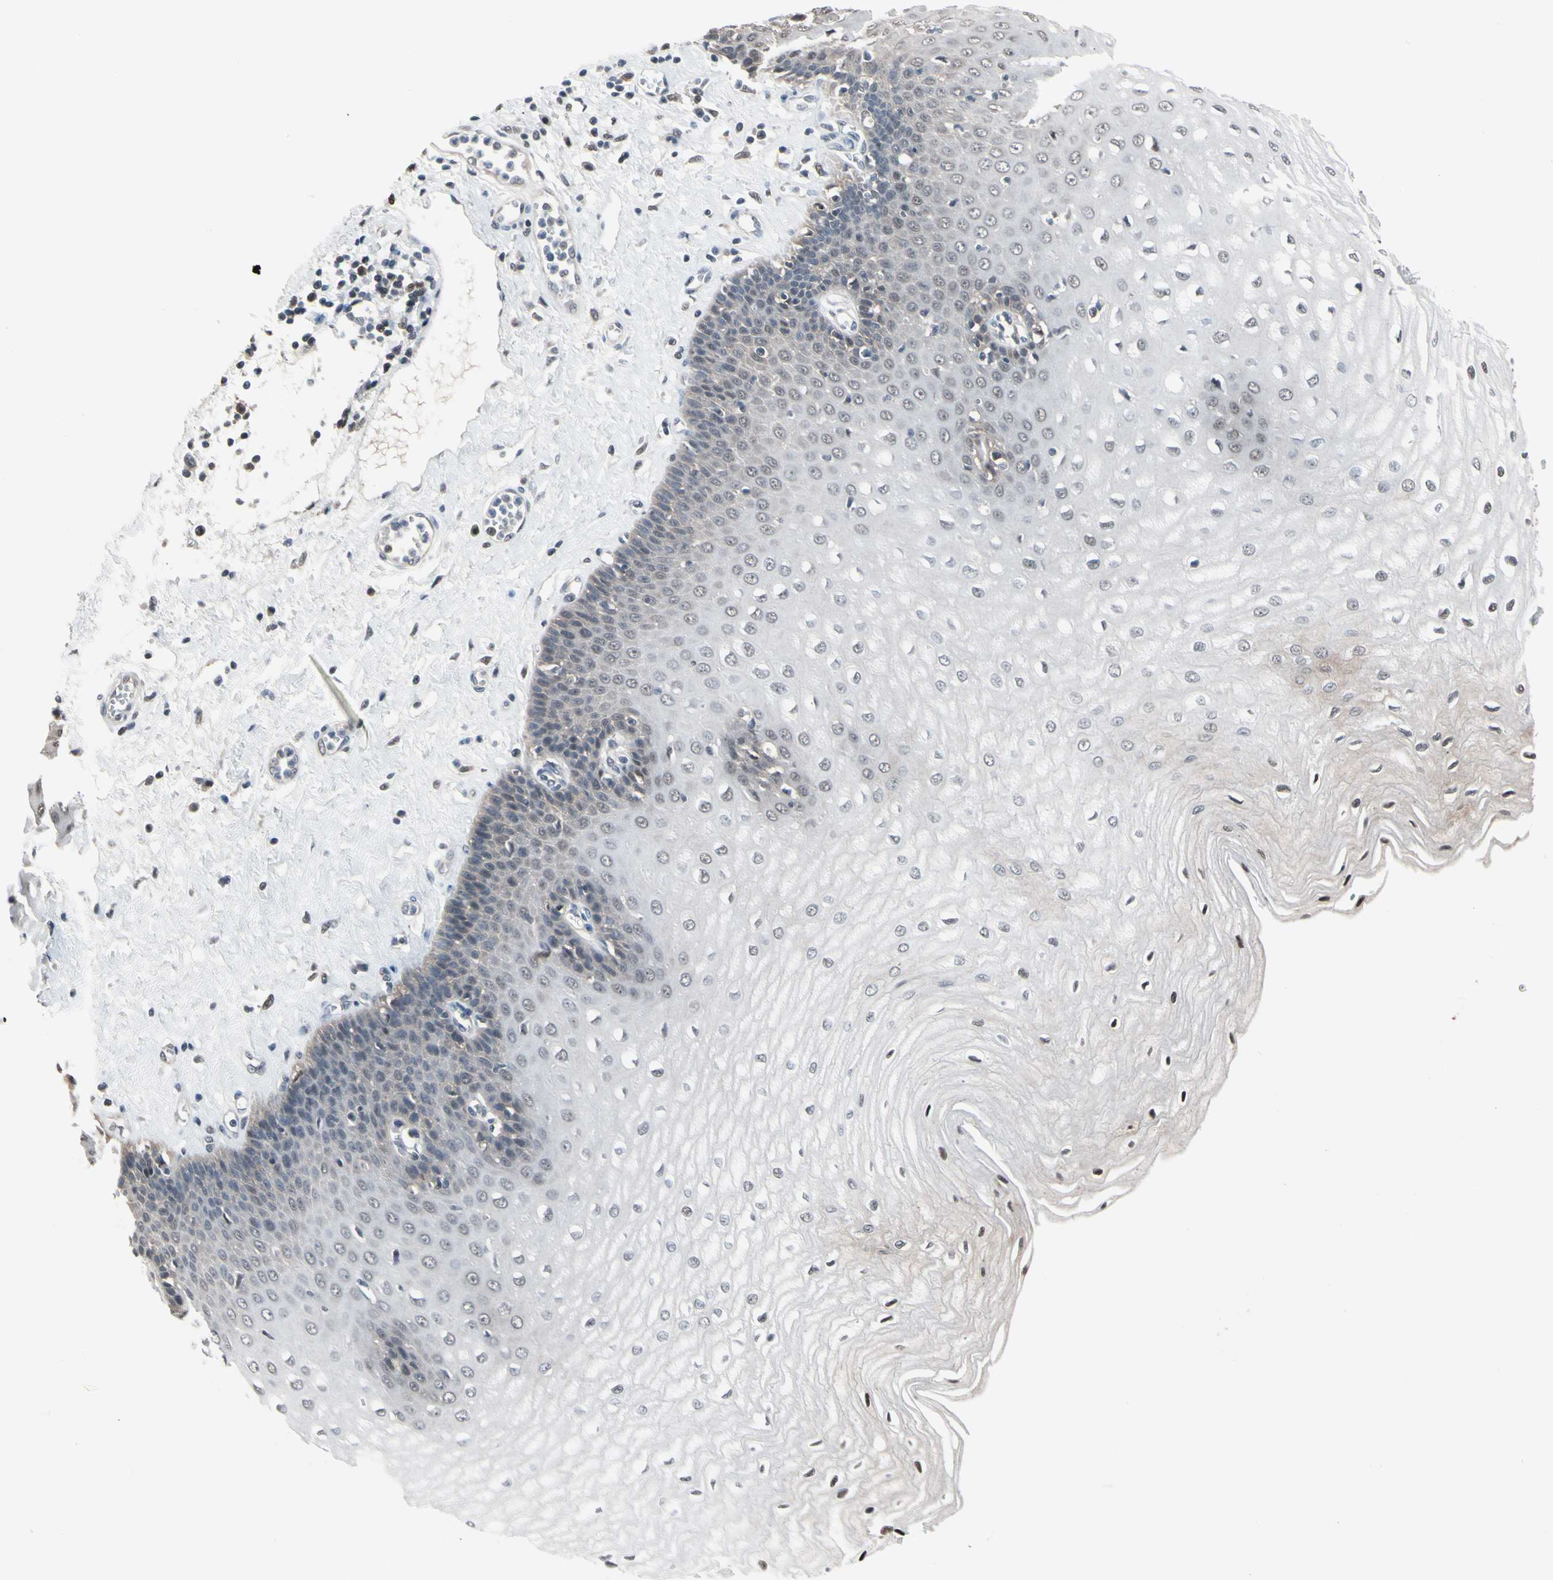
{"staining": {"intensity": "weak", "quantity": "25%-75%", "location": "cytoplasmic/membranous,nuclear"}, "tissue": "esophagus", "cell_type": "Squamous epithelial cells", "image_type": "normal", "snomed": [{"axis": "morphology", "description": "Normal tissue, NOS"}, {"axis": "morphology", "description": "Squamous cell carcinoma, NOS"}, {"axis": "topography", "description": "Esophagus"}], "caption": "Approximately 25%-75% of squamous epithelial cells in benign esophagus reveal weak cytoplasmic/membranous,nuclear protein expression as visualized by brown immunohistochemical staining.", "gene": "ENSG00000256646", "patient": {"sex": "male", "age": 65}}